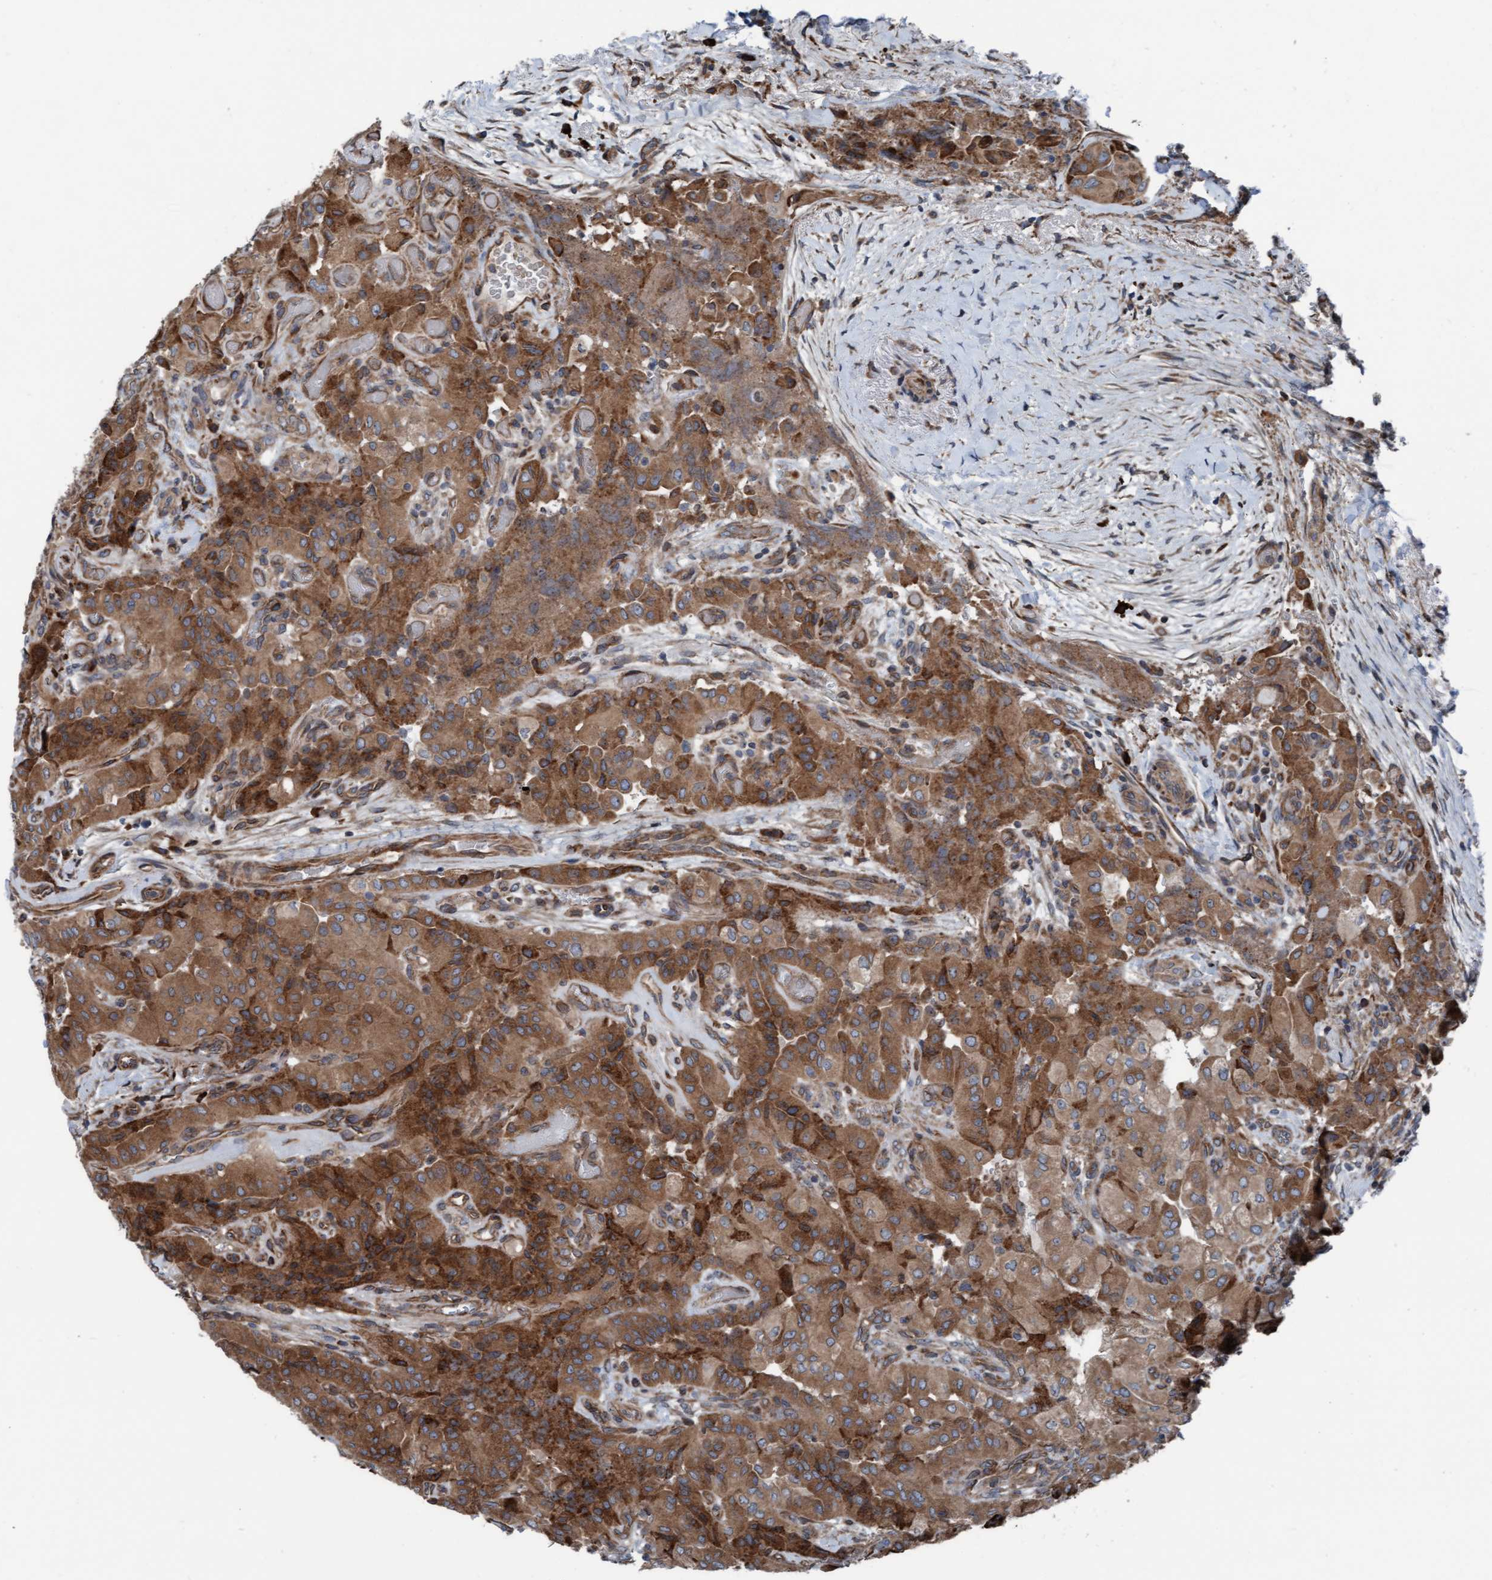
{"staining": {"intensity": "moderate", "quantity": ">75%", "location": "cytoplasmic/membranous"}, "tissue": "thyroid cancer", "cell_type": "Tumor cells", "image_type": "cancer", "snomed": [{"axis": "morphology", "description": "Papillary adenocarcinoma, NOS"}, {"axis": "topography", "description": "Thyroid gland"}], "caption": "Human papillary adenocarcinoma (thyroid) stained with a protein marker displays moderate staining in tumor cells.", "gene": "RAP1GAP2", "patient": {"sex": "female", "age": 59}}